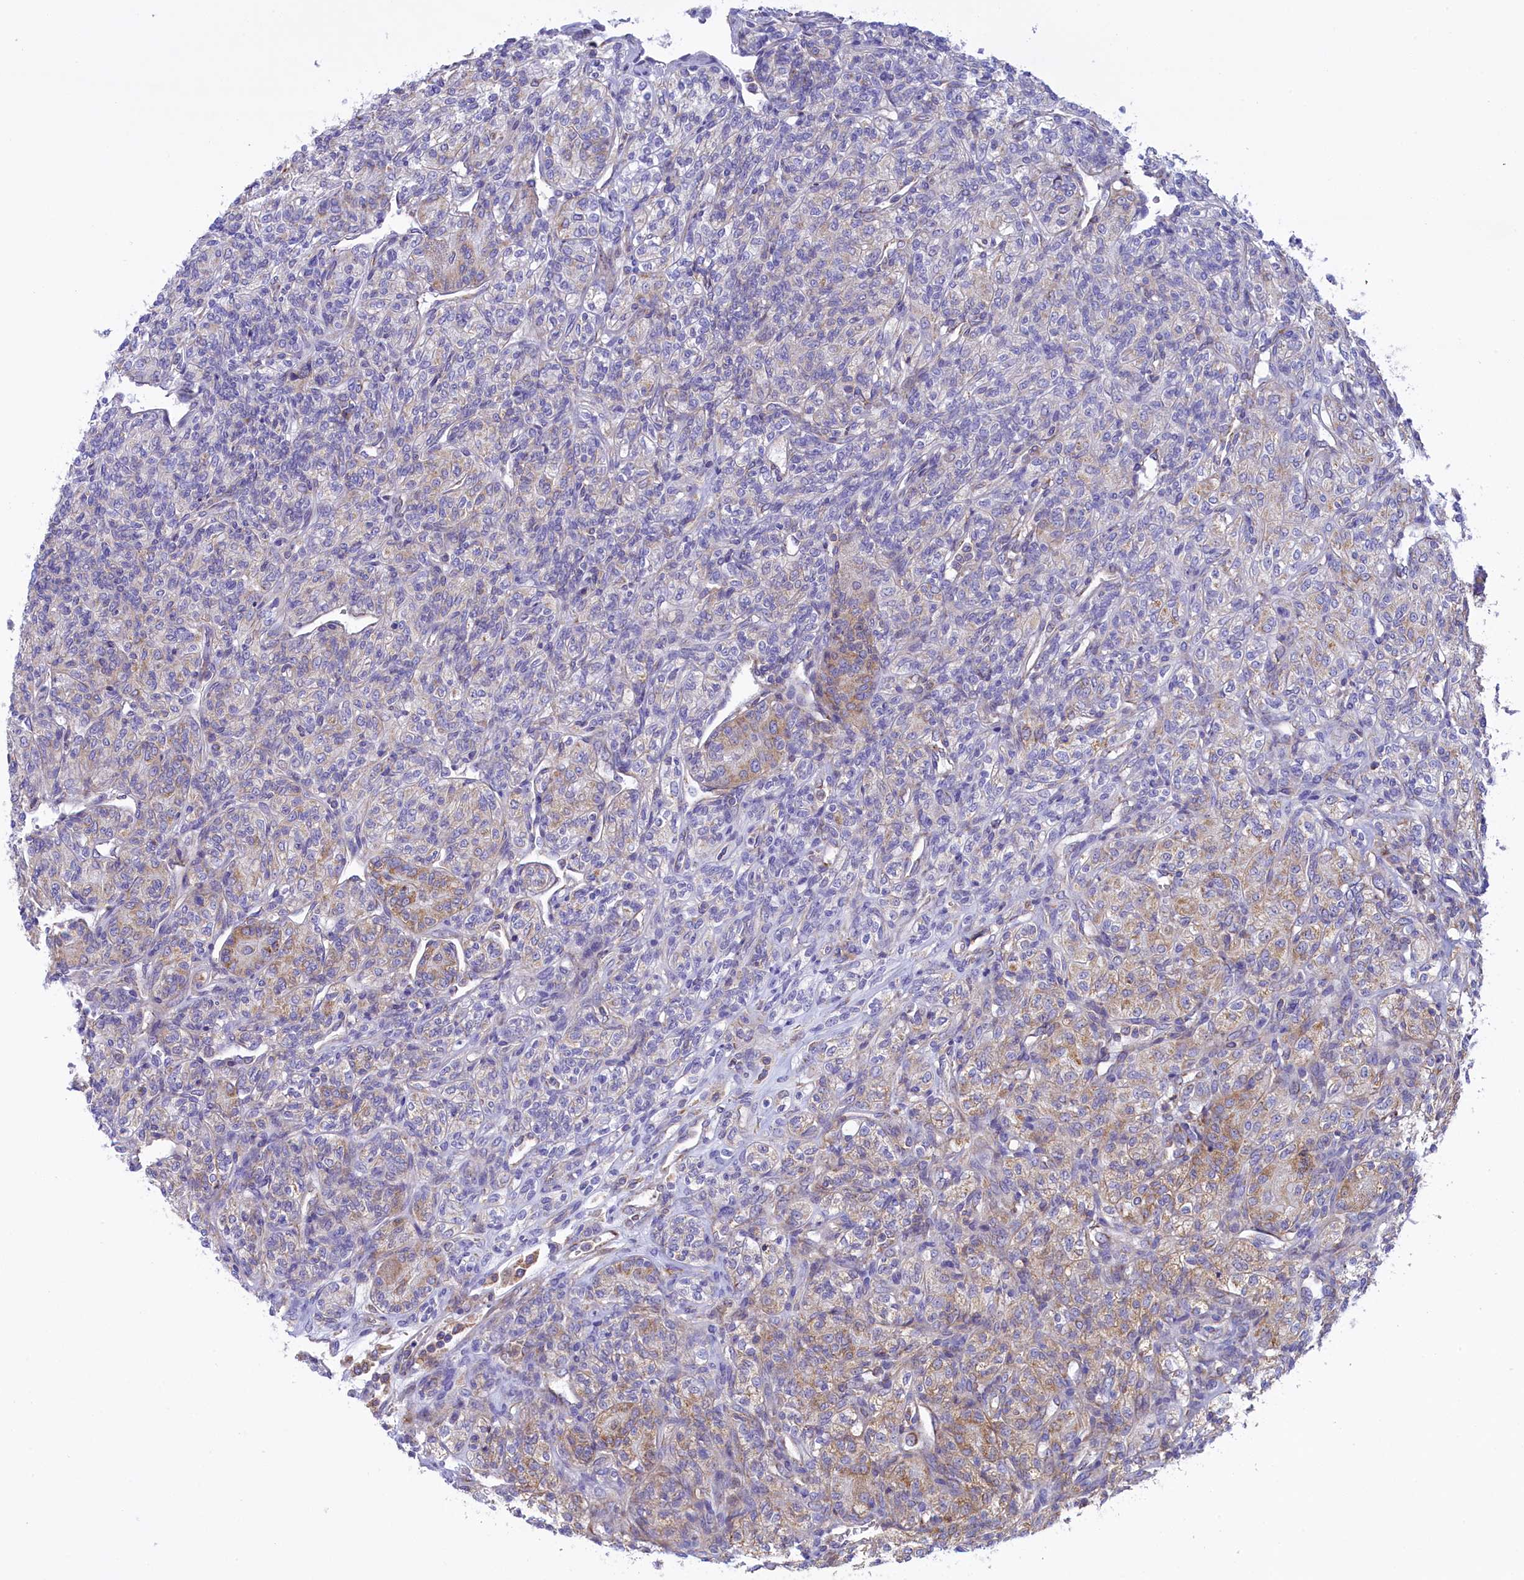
{"staining": {"intensity": "weak", "quantity": "25%-75%", "location": "cytoplasmic/membranous"}, "tissue": "renal cancer", "cell_type": "Tumor cells", "image_type": "cancer", "snomed": [{"axis": "morphology", "description": "Adenocarcinoma, NOS"}, {"axis": "topography", "description": "Kidney"}], "caption": "Protein staining of renal cancer (adenocarcinoma) tissue reveals weak cytoplasmic/membranous expression in approximately 25%-75% of tumor cells.", "gene": "CORO7-PAM16", "patient": {"sex": "male", "age": 77}}